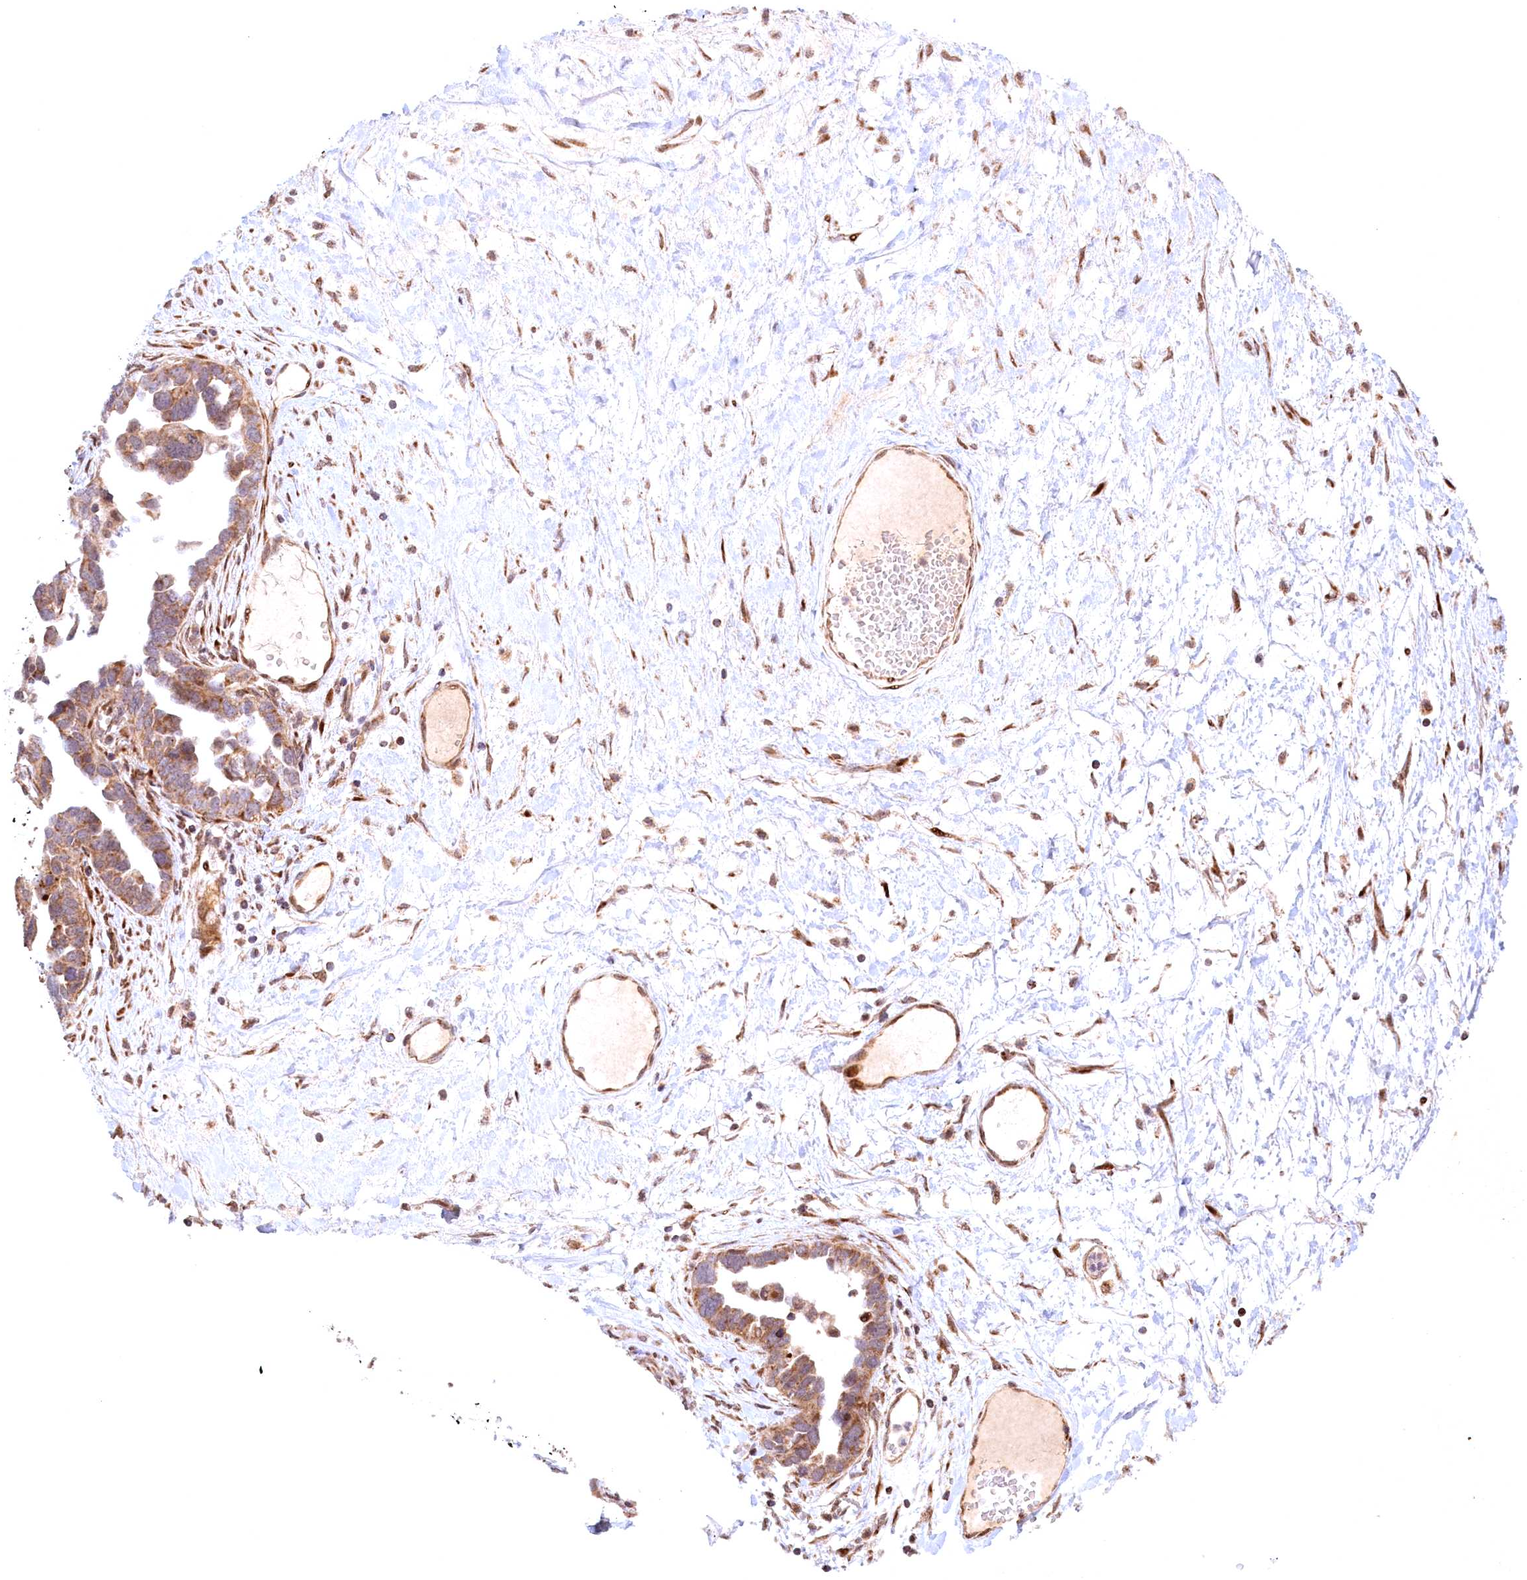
{"staining": {"intensity": "moderate", "quantity": ">75%", "location": "cytoplasmic/membranous"}, "tissue": "ovarian cancer", "cell_type": "Tumor cells", "image_type": "cancer", "snomed": [{"axis": "morphology", "description": "Cystadenocarcinoma, serous, NOS"}, {"axis": "topography", "description": "Ovary"}], "caption": "Ovarian serous cystadenocarcinoma was stained to show a protein in brown. There is medium levels of moderate cytoplasmic/membranous staining in approximately >75% of tumor cells.", "gene": "PLA2G10", "patient": {"sex": "female", "age": 54}}